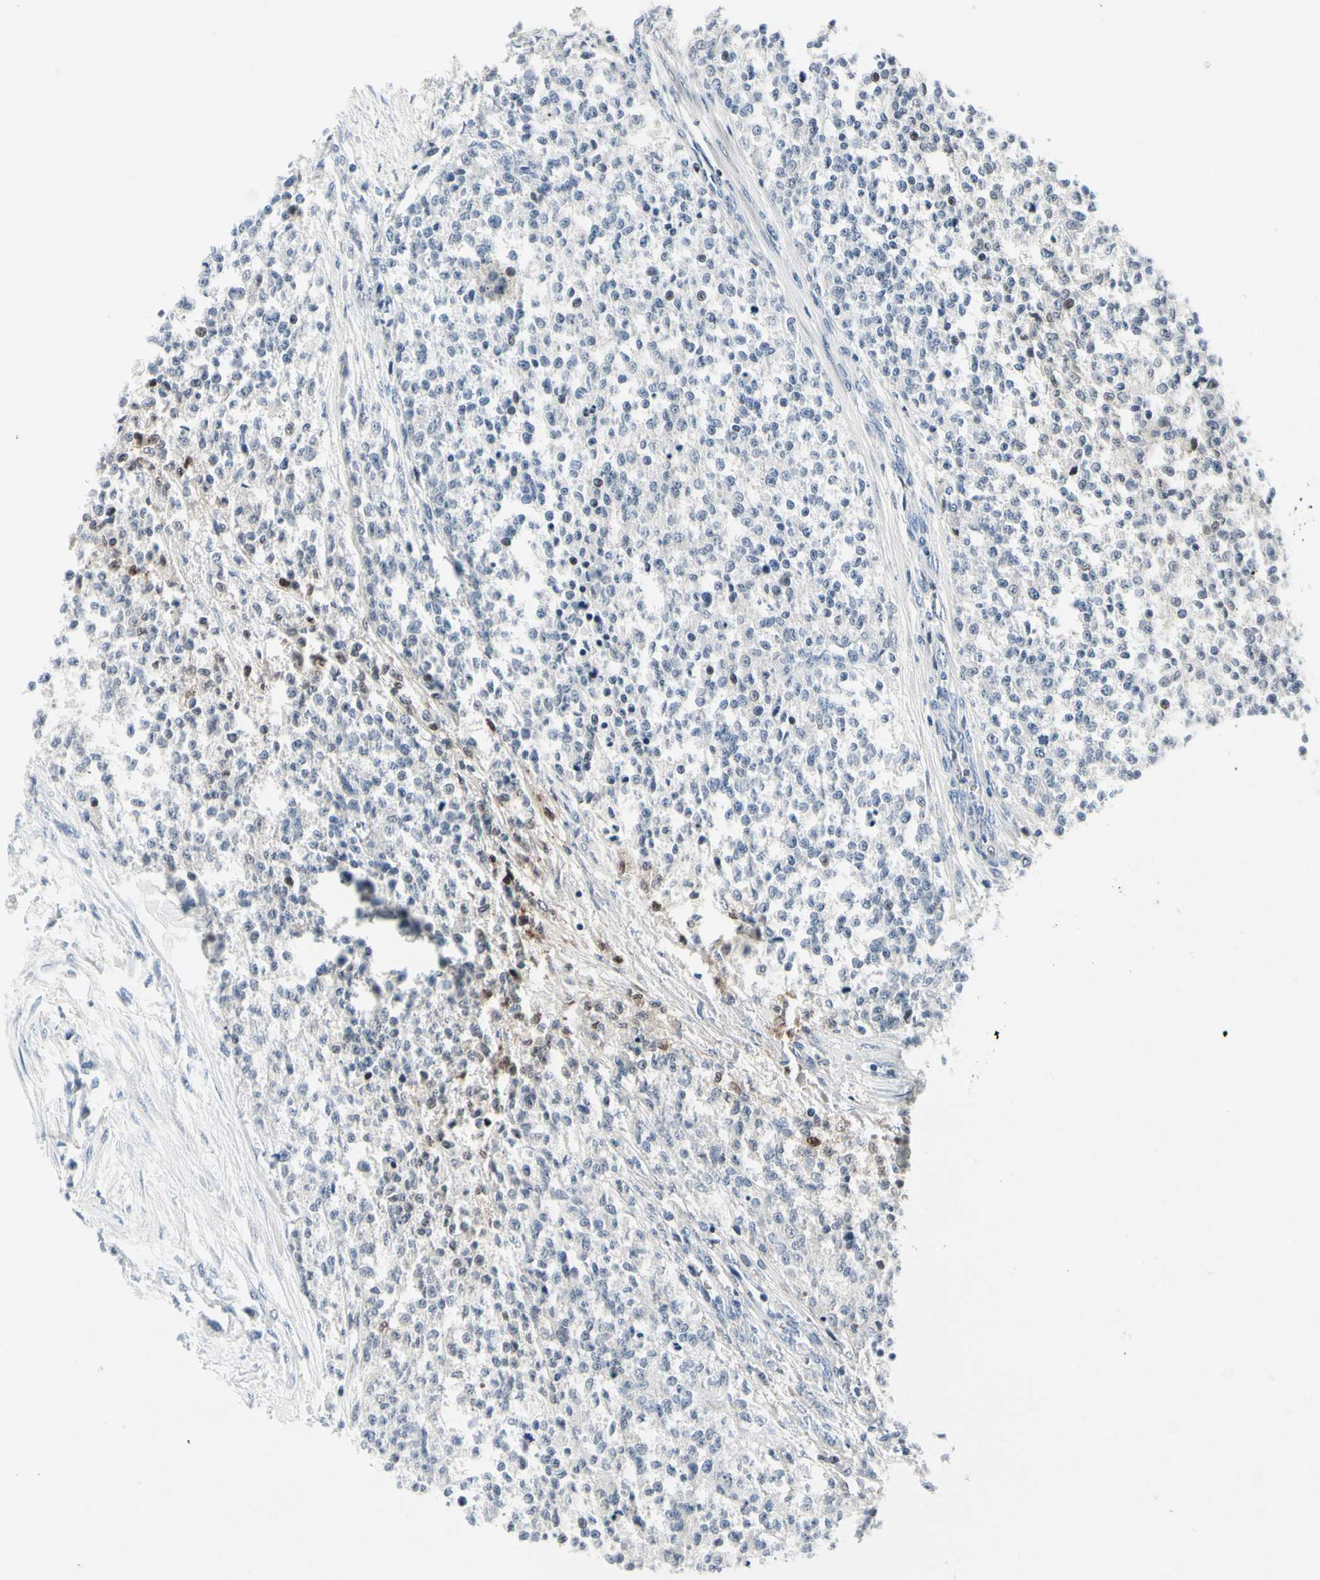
{"staining": {"intensity": "negative", "quantity": "none", "location": "none"}, "tissue": "testis cancer", "cell_type": "Tumor cells", "image_type": "cancer", "snomed": [{"axis": "morphology", "description": "Seminoma, NOS"}, {"axis": "topography", "description": "Testis"}], "caption": "This is an immunohistochemistry photomicrograph of human testis cancer. There is no positivity in tumor cells.", "gene": "TXN", "patient": {"sex": "male", "age": 59}}